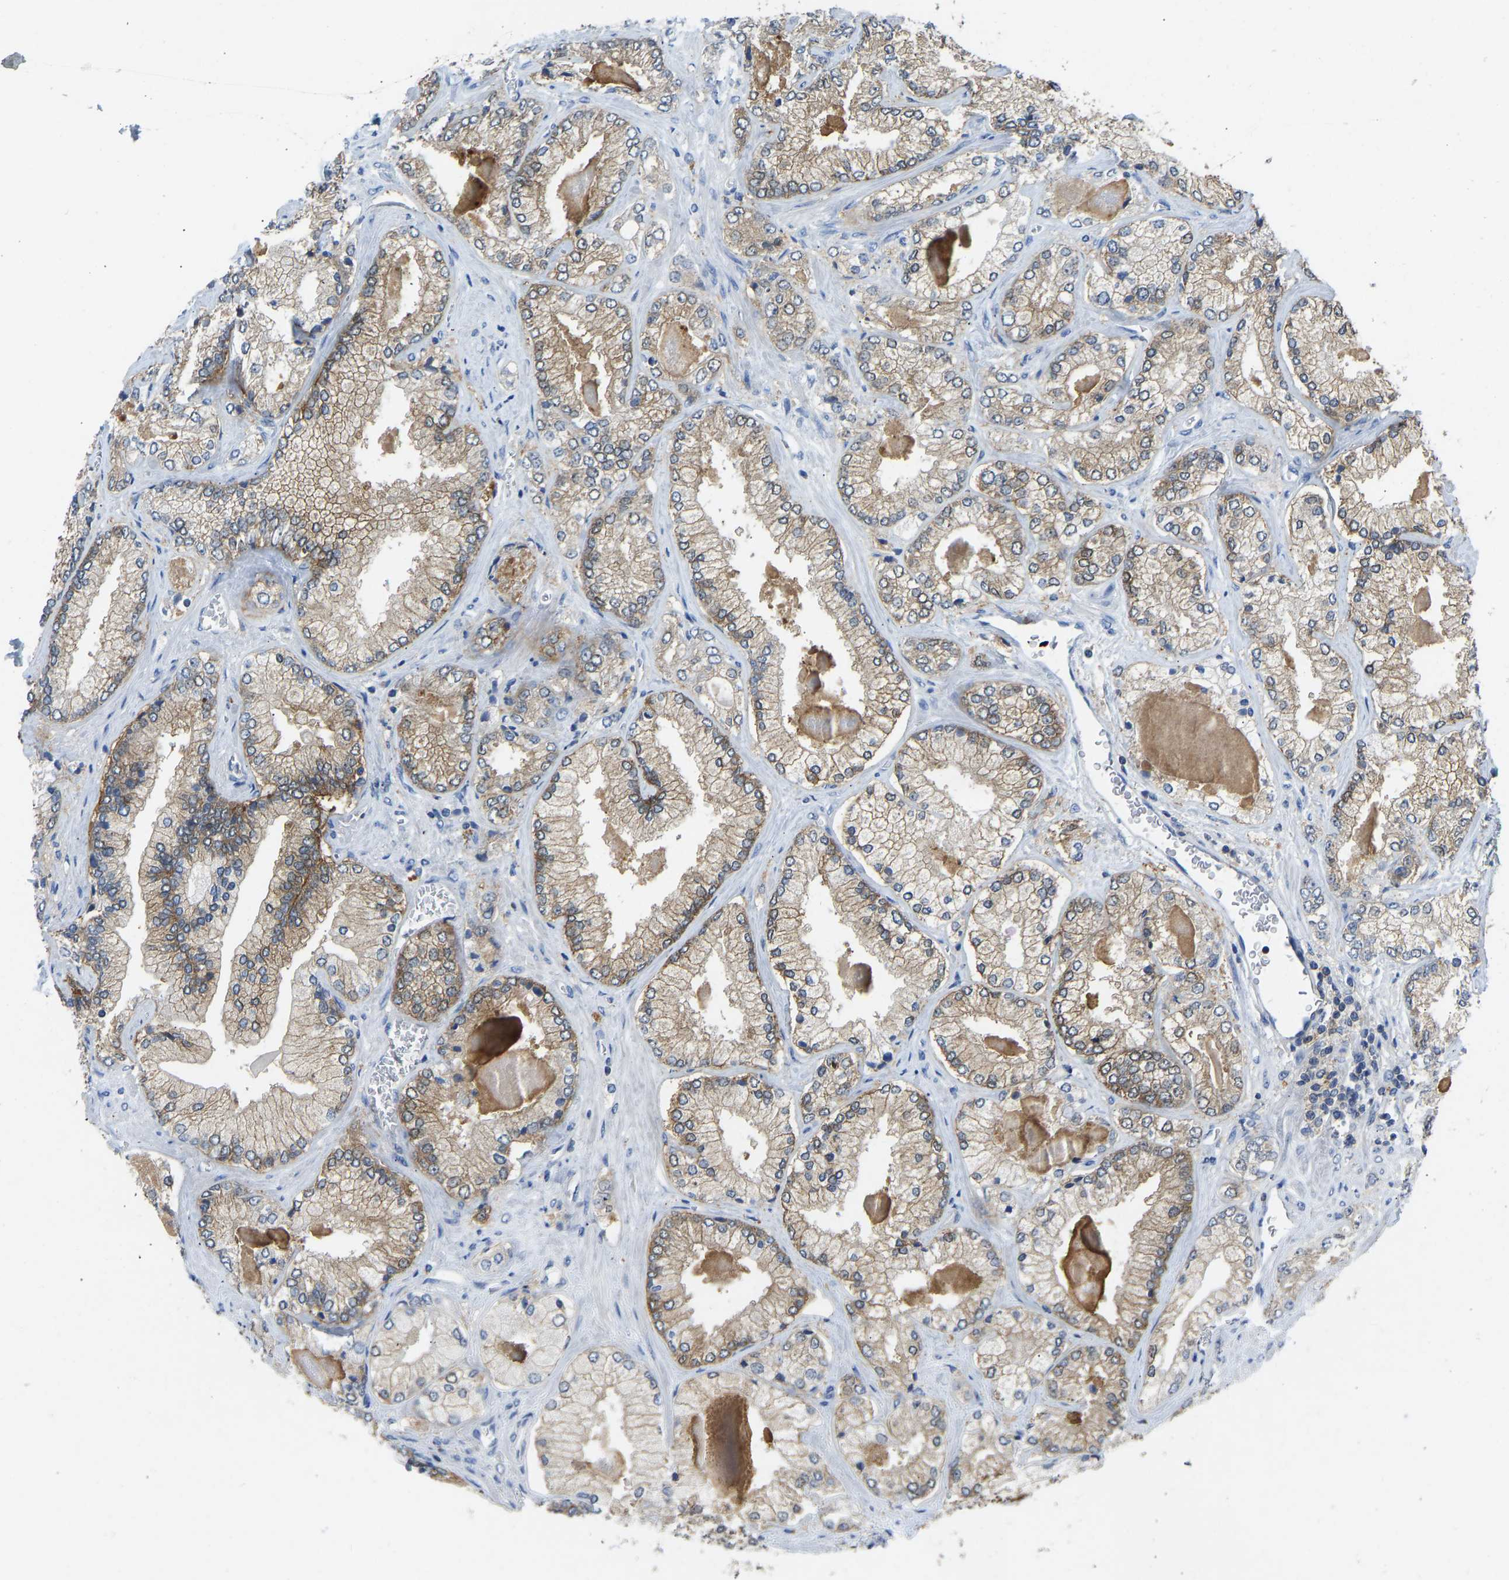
{"staining": {"intensity": "moderate", "quantity": ">75%", "location": "cytoplasmic/membranous"}, "tissue": "prostate cancer", "cell_type": "Tumor cells", "image_type": "cancer", "snomed": [{"axis": "morphology", "description": "Adenocarcinoma, Low grade"}, {"axis": "topography", "description": "Prostate"}], "caption": "Adenocarcinoma (low-grade) (prostate) stained with a protein marker displays moderate staining in tumor cells.", "gene": "NDRG3", "patient": {"sex": "male", "age": 65}}